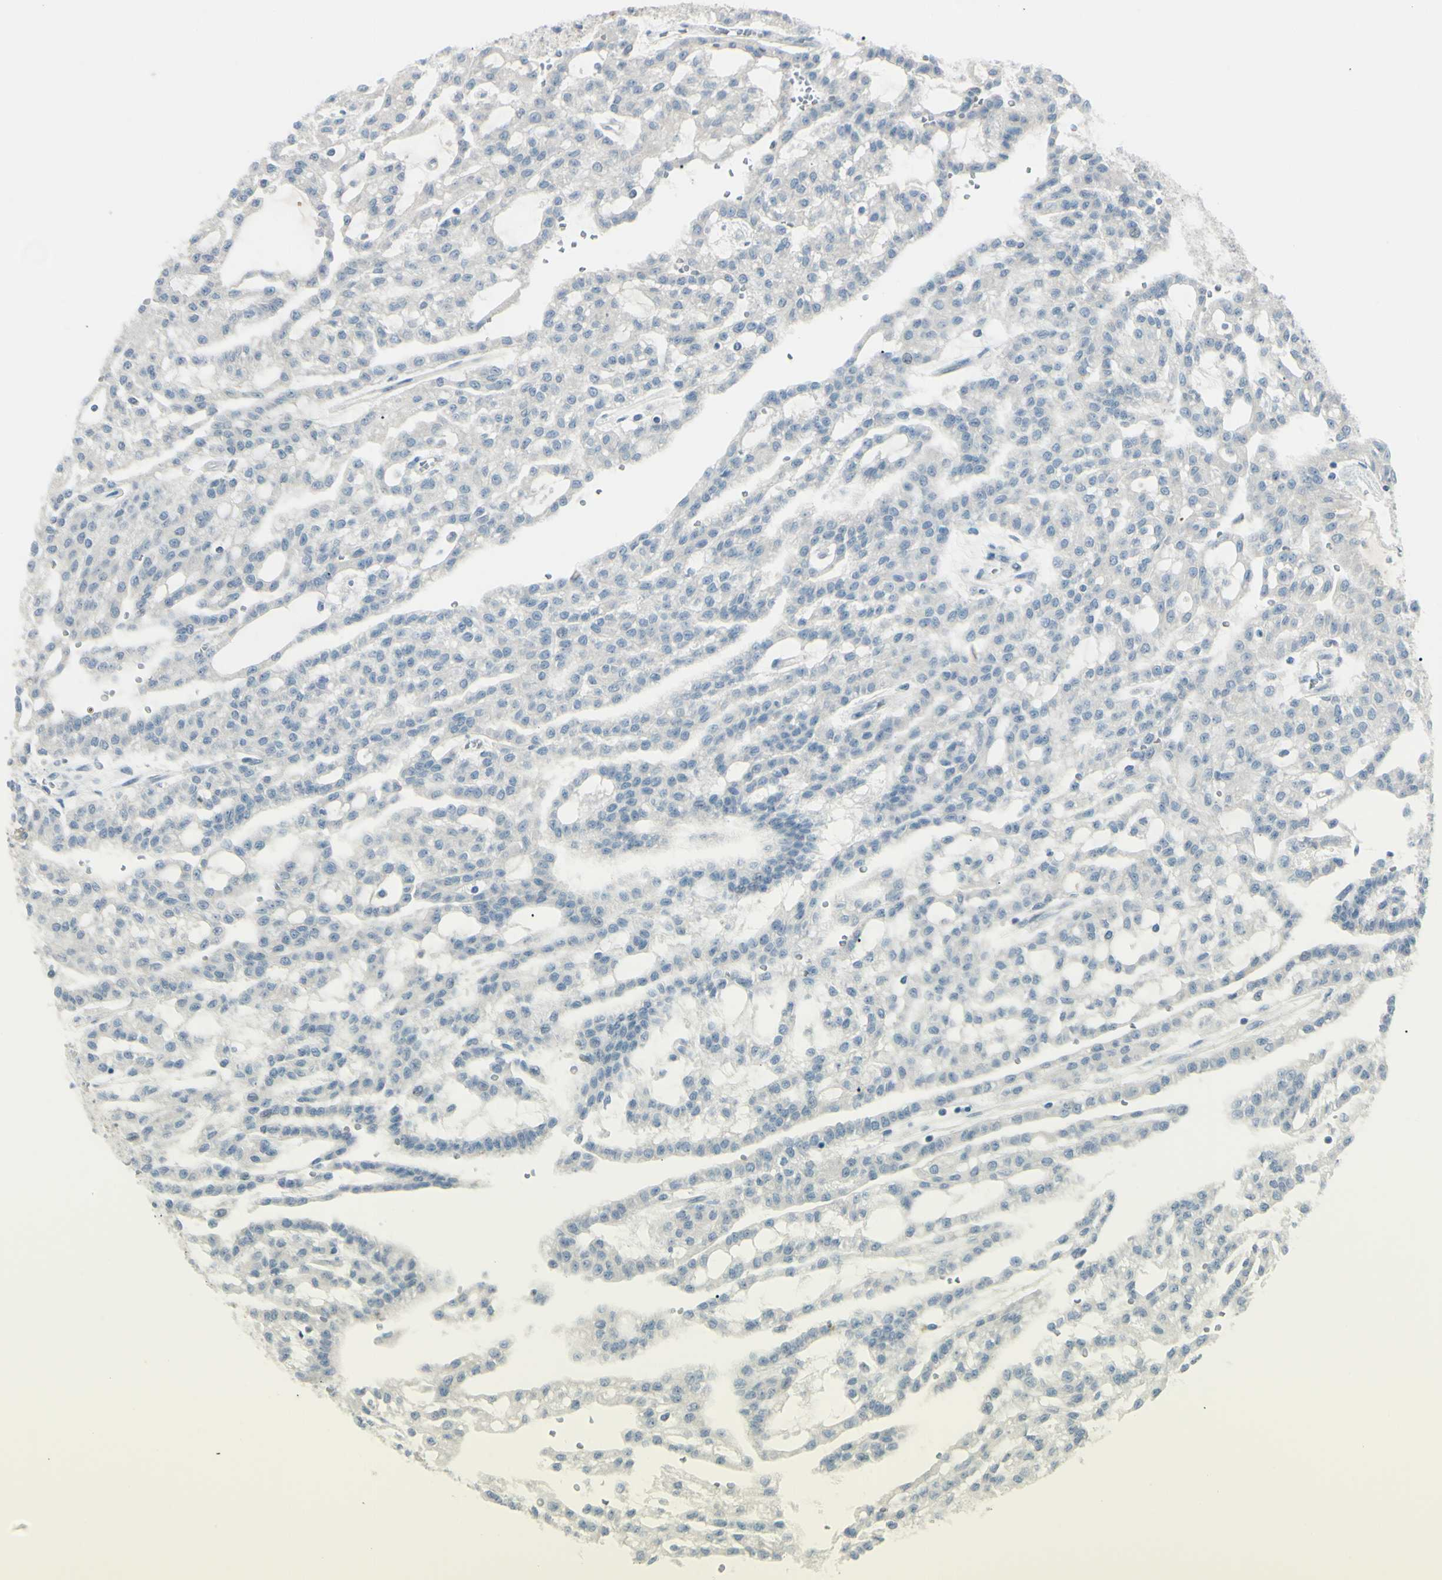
{"staining": {"intensity": "negative", "quantity": "none", "location": "none"}, "tissue": "renal cancer", "cell_type": "Tumor cells", "image_type": "cancer", "snomed": [{"axis": "morphology", "description": "Adenocarcinoma, NOS"}, {"axis": "topography", "description": "Kidney"}], "caption": "Immunohistochemistry (IHC) of renal adenocarcinoma shows no positivity in tumor cells.", "gene": "SH3GL2", "patient": {"sex": "male", "age": 63}}